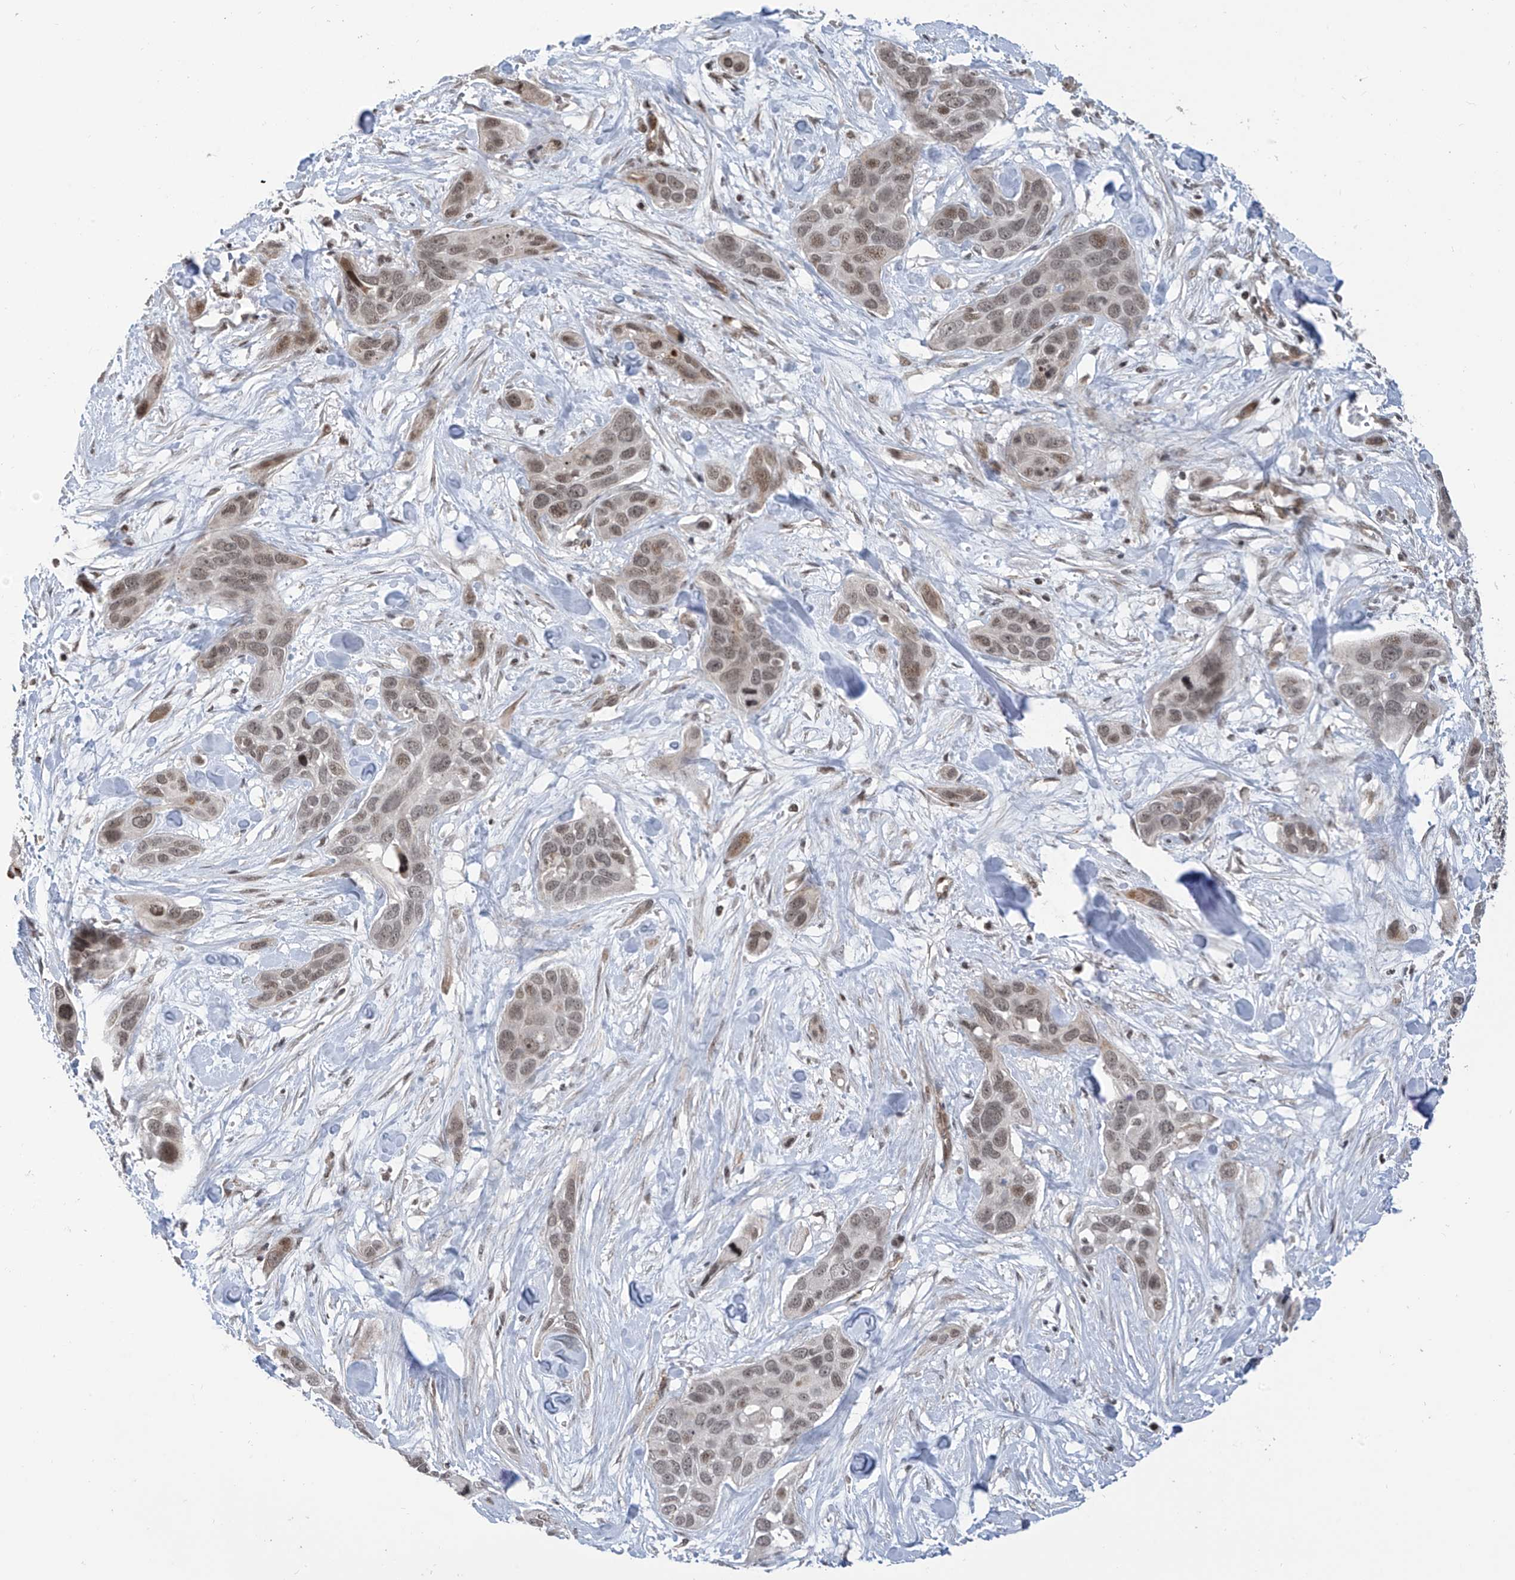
{"staining": {"intensity": "weak", "quantity": ">75%", "location": "nuclear"}, "tissue": "pancreatic cancer", "cell_type": "Tumor cells", "image_type": "cancer", "snomed": [{"axis": "morphology", "description": "Adenocarcinoma, NOS"}, {"axis": "topography", "description": "Pancreas"}], "caption": "The image reveals immunohistochemical staining of pancreatic cancer. There is weak nuclear staining is identified in approximately >75% of tumor cells.", "gene": "METAP1D", "patient": {"sex": "female", "age": 60}}